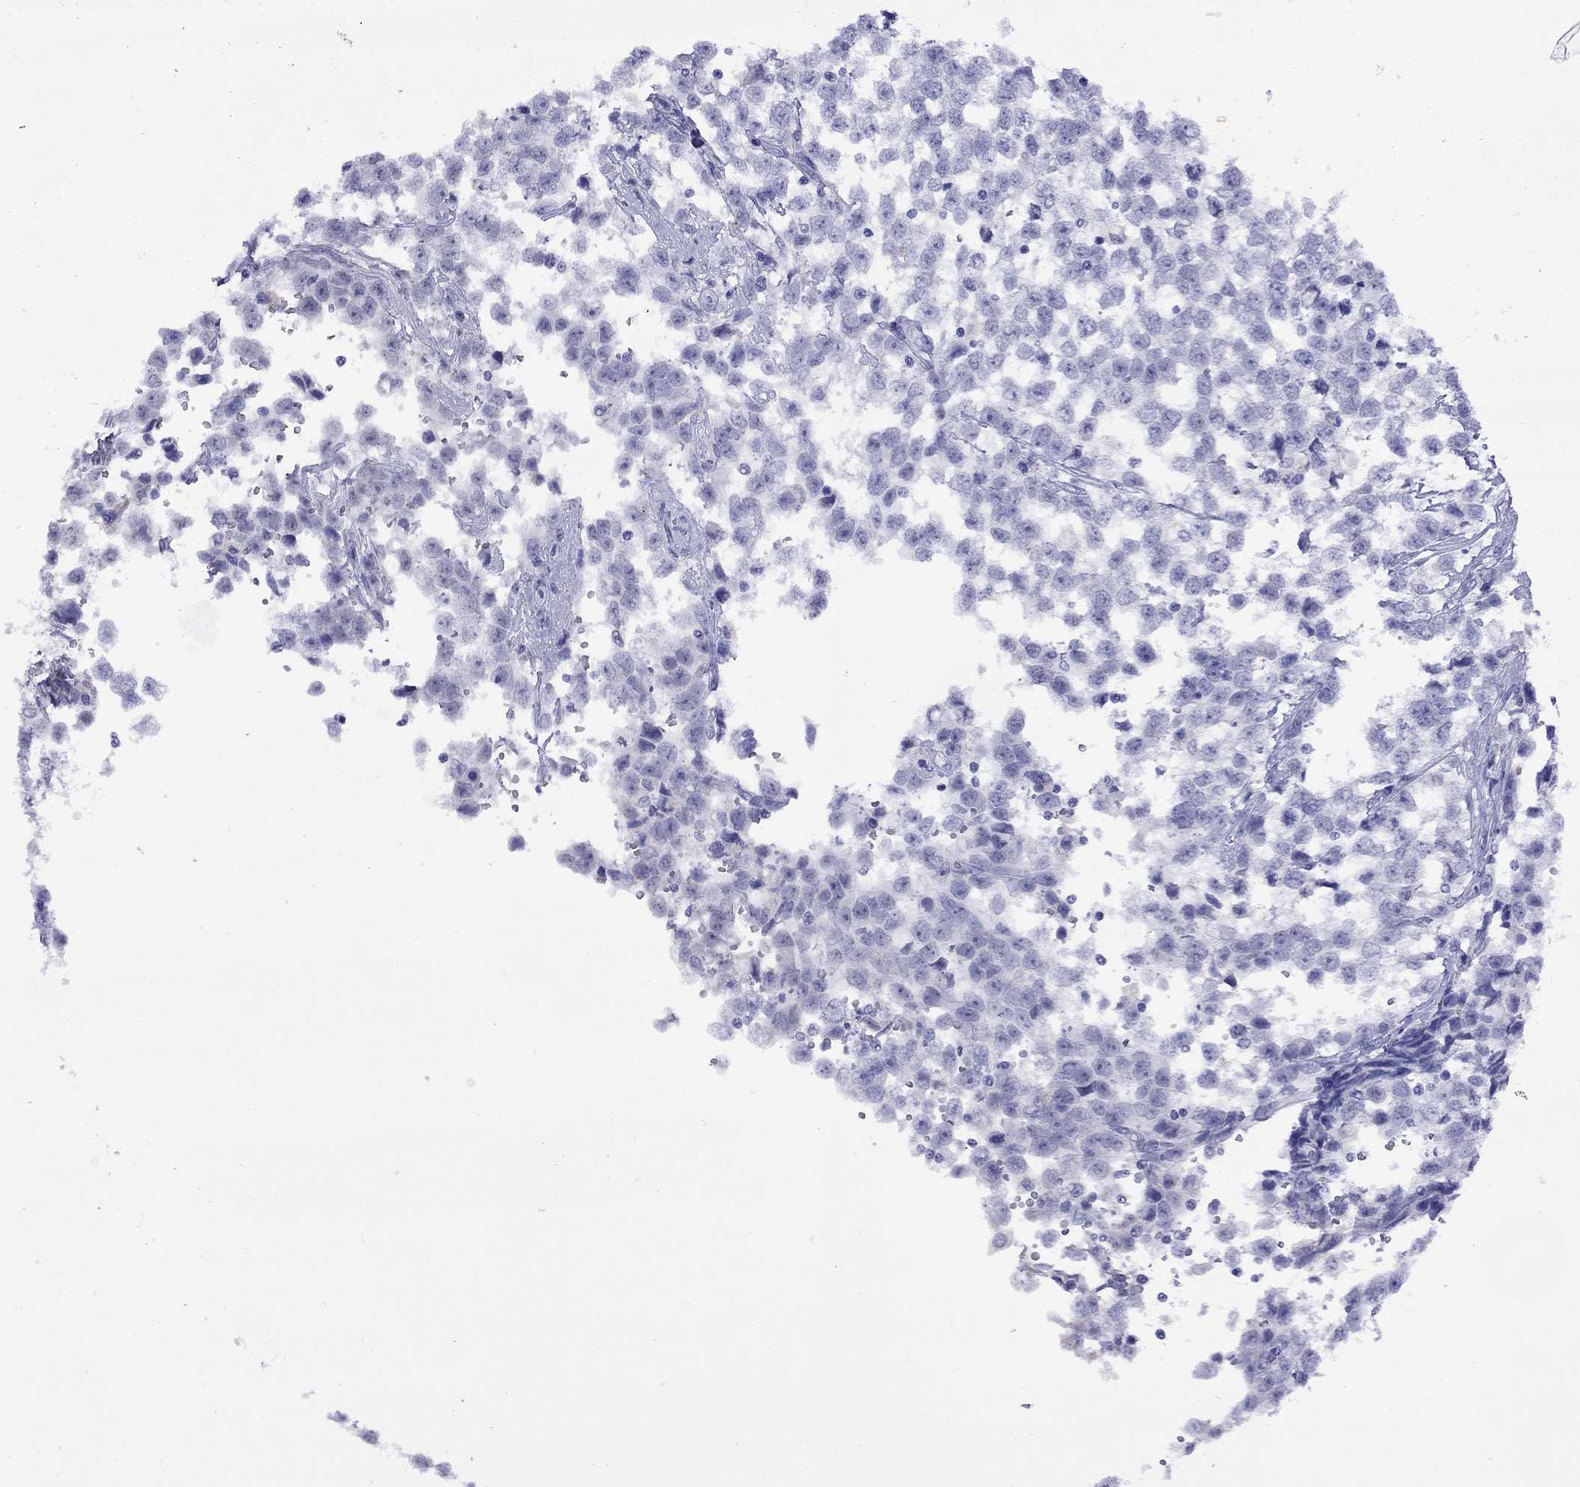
{"staining": {"intensity": "negative", "quantity": "none", "location": "none"}, "tissue": "testis cancer", "cell_type": "Tumor cells", "image_type": "cancer", "snomed": [{"axis": "morphology", "description": "Seminoma, NOS"}, {"axis": "topography", "description": "Testis"}], "caption": "Photomicrograph shows no protein expression in tumor cells of seminoma (testis) tissue.", "gene": "SLC30A8", "patient": {"sex": "male", "age": 34}}